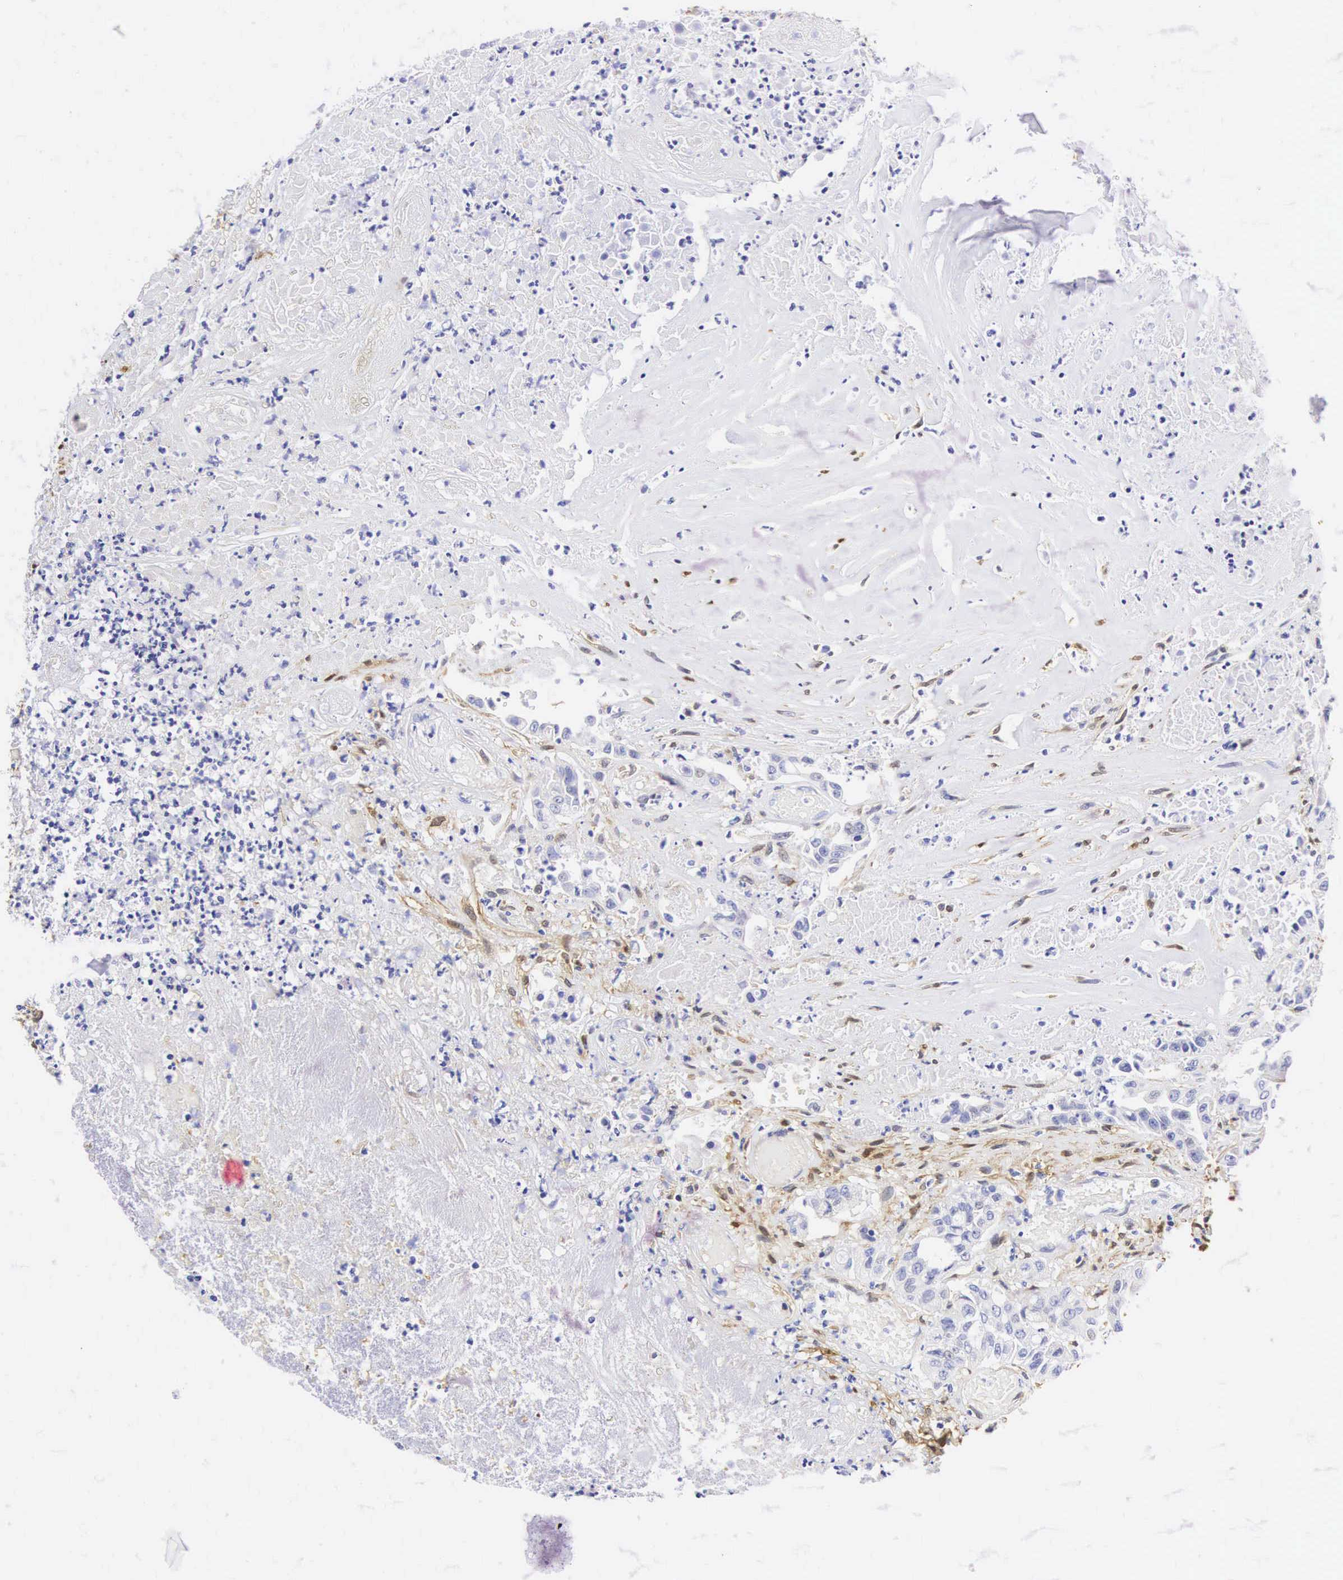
{"staining": {"intensity": "negative", "quantity": "none", "location": "none"}, "tissue": "colorectal cancer", "cell_type": "Tumor cells", "image_type": "cancer", "snomed": [{"axis": "morphology", "description": "Adenocarcinoma, NOS"}, {"axis": "topography", "description": "Colon"}], "caption": "This image is of adenocarcinoma (colorectal) stained with IHC to label a protein in brown with the nuclei are counter-stained blue. There is no positivity in tumor cells.", "gene": "CNN1", "patient": {"sex": "female", "age": 70}}